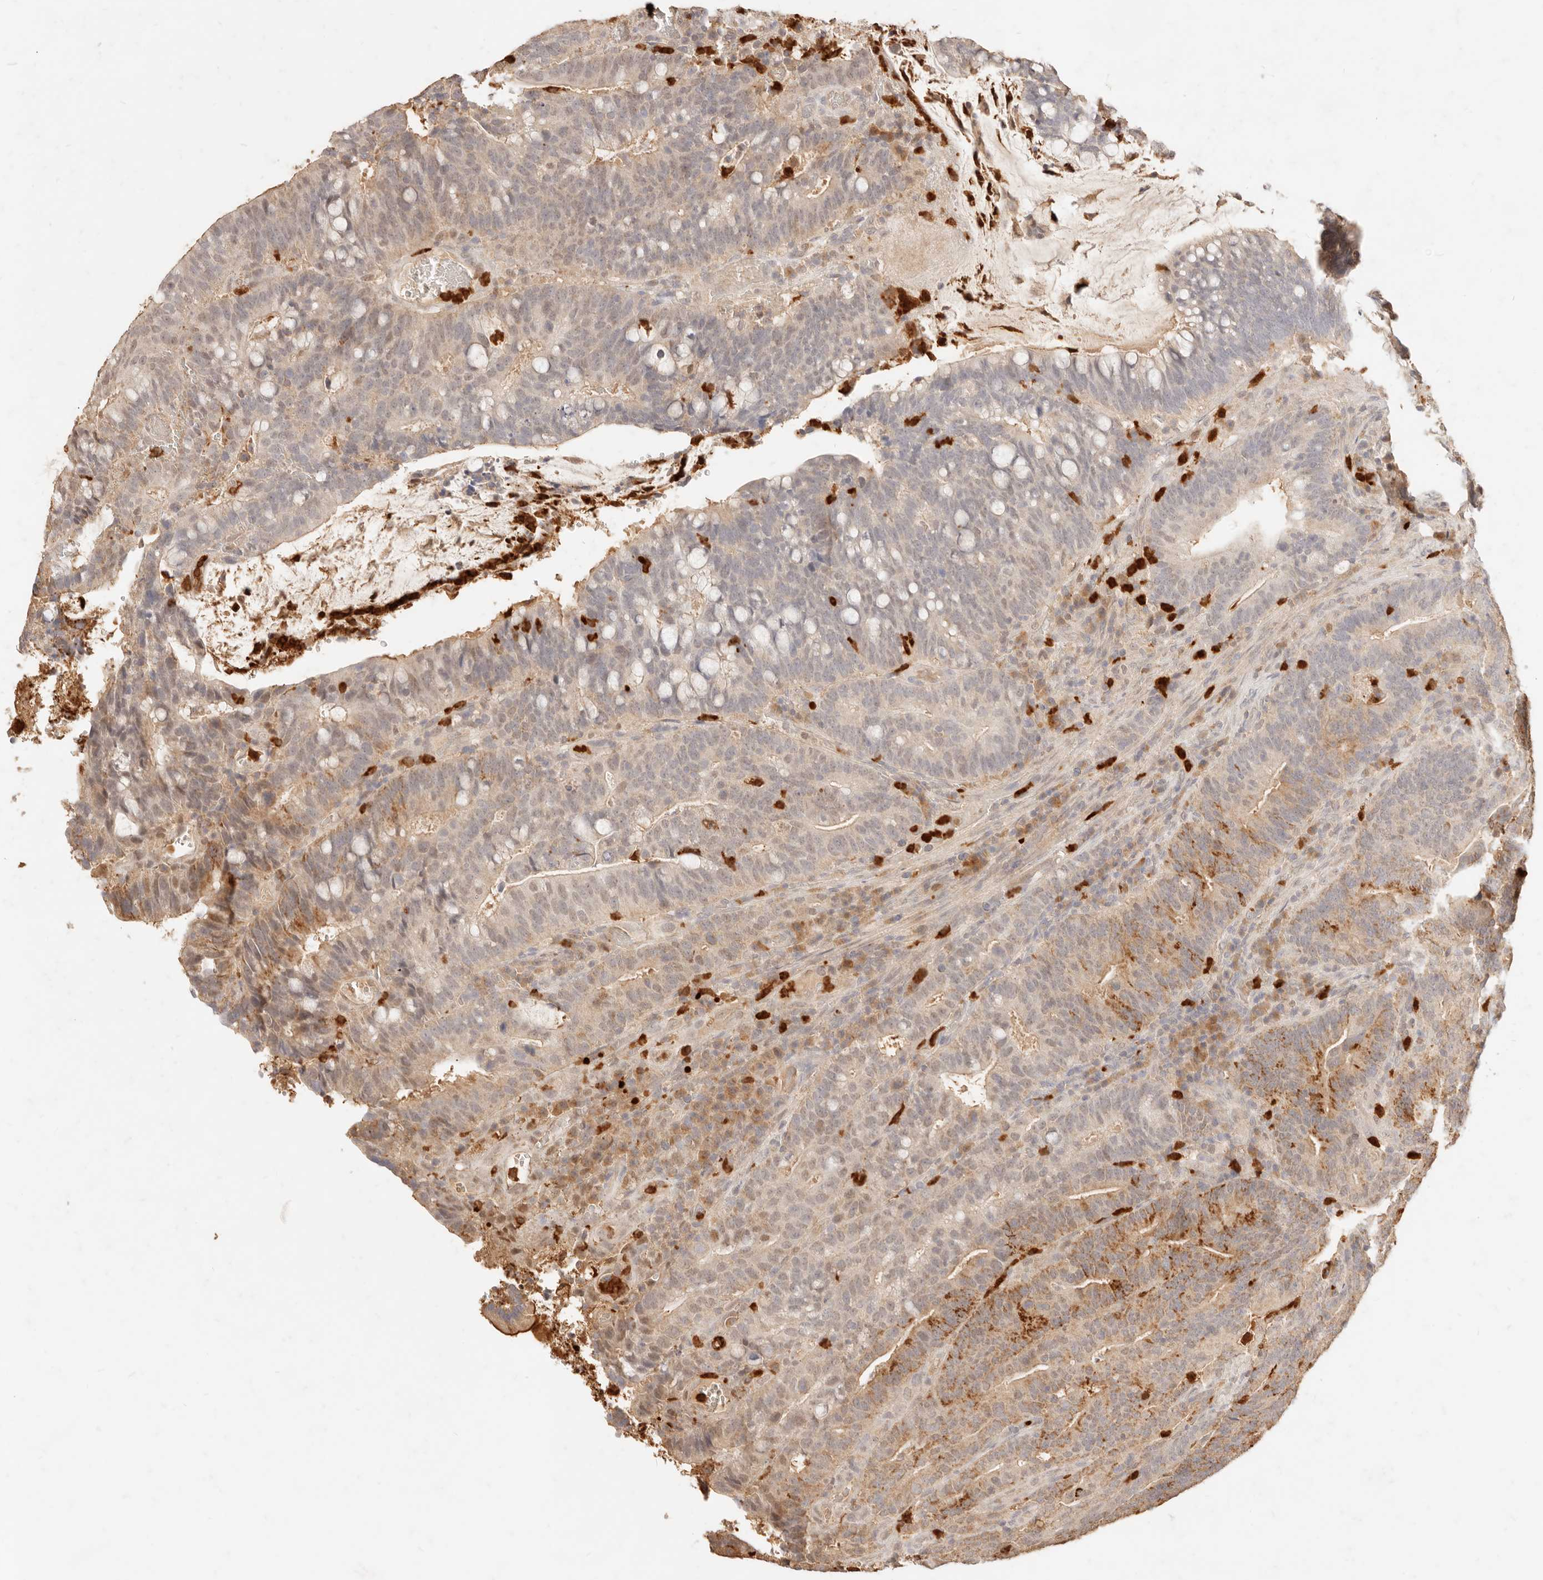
{"staining": {"intensity": "moderate", "quantity": "<25%", "location": "cytoplasmic/membranous"}, "tissue": "colorectal cancer", "cell_type": "Tumor cells", "image_type": "cancer", "snomed": [{"axis": "morphology", "description": "Adenocarcinoma, NOS"}, {"axis": "topography", "description": "Colon"}], "caption": "Protein expression by IHC demonstrates moderate cytoplasmic/membranous positivity in about <25% of tumor cells in colorectal cancer (adenocarcinoma).", "gene": "TMTC2", "patient": {"sex": "female", "age": 66}}